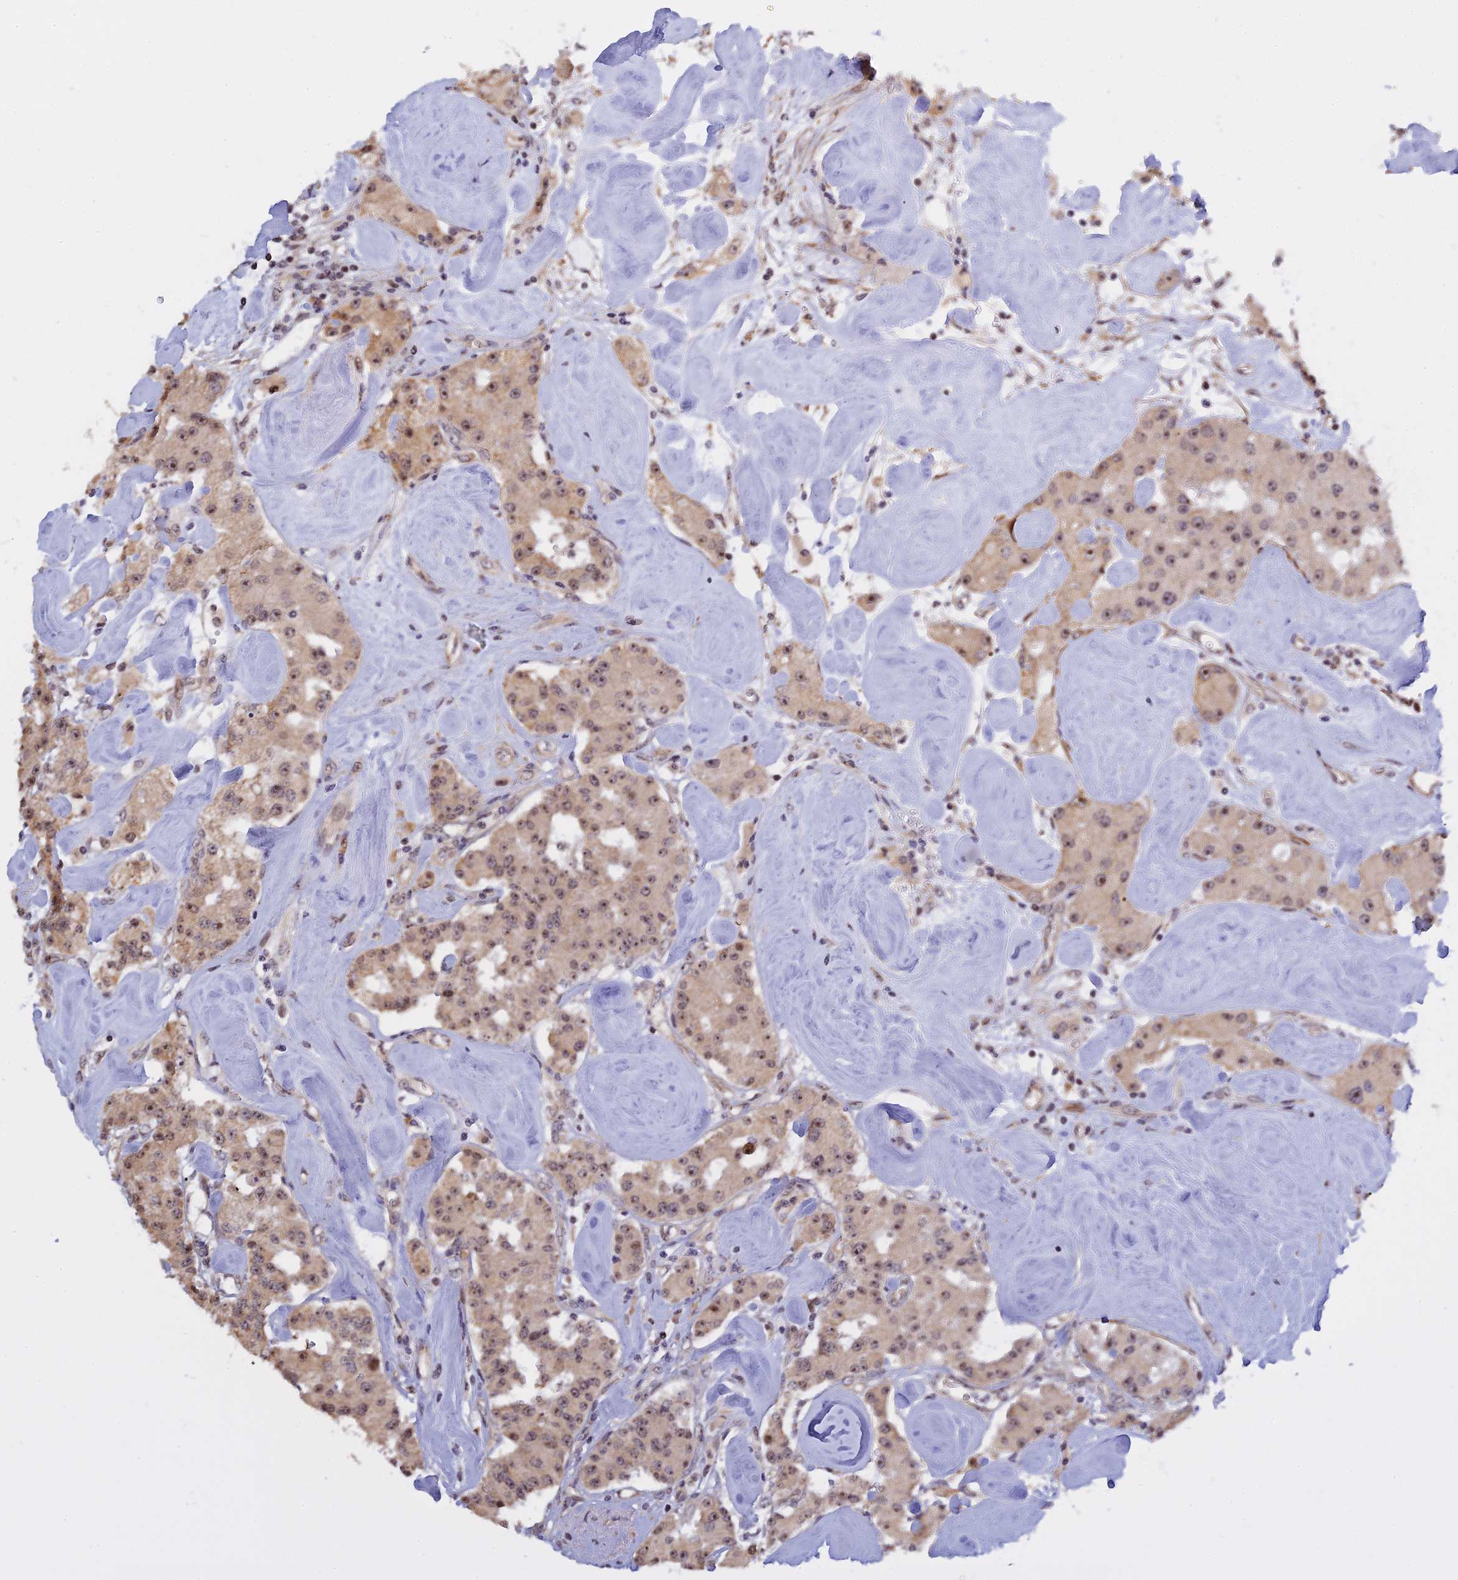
{"staining": {"intensity": "weak", "quantity": ">75%", "location": "nuclear"}, "tissue": "carcinoid", "cell_type": "Tumor cells", "image_type": "cancer", "snomed": [{"axis": "morphology", "description": "Carcinoid, malignant, NOS"}, {"axis": "topography", "description": "Pancreas"}], "caption": "Protein staining shows weak nuclear positivity in approximately >75% of tumor cells in malignant carcinoid.", "gene": "MGA", "patient": {"sex": "male", "age": 41}}